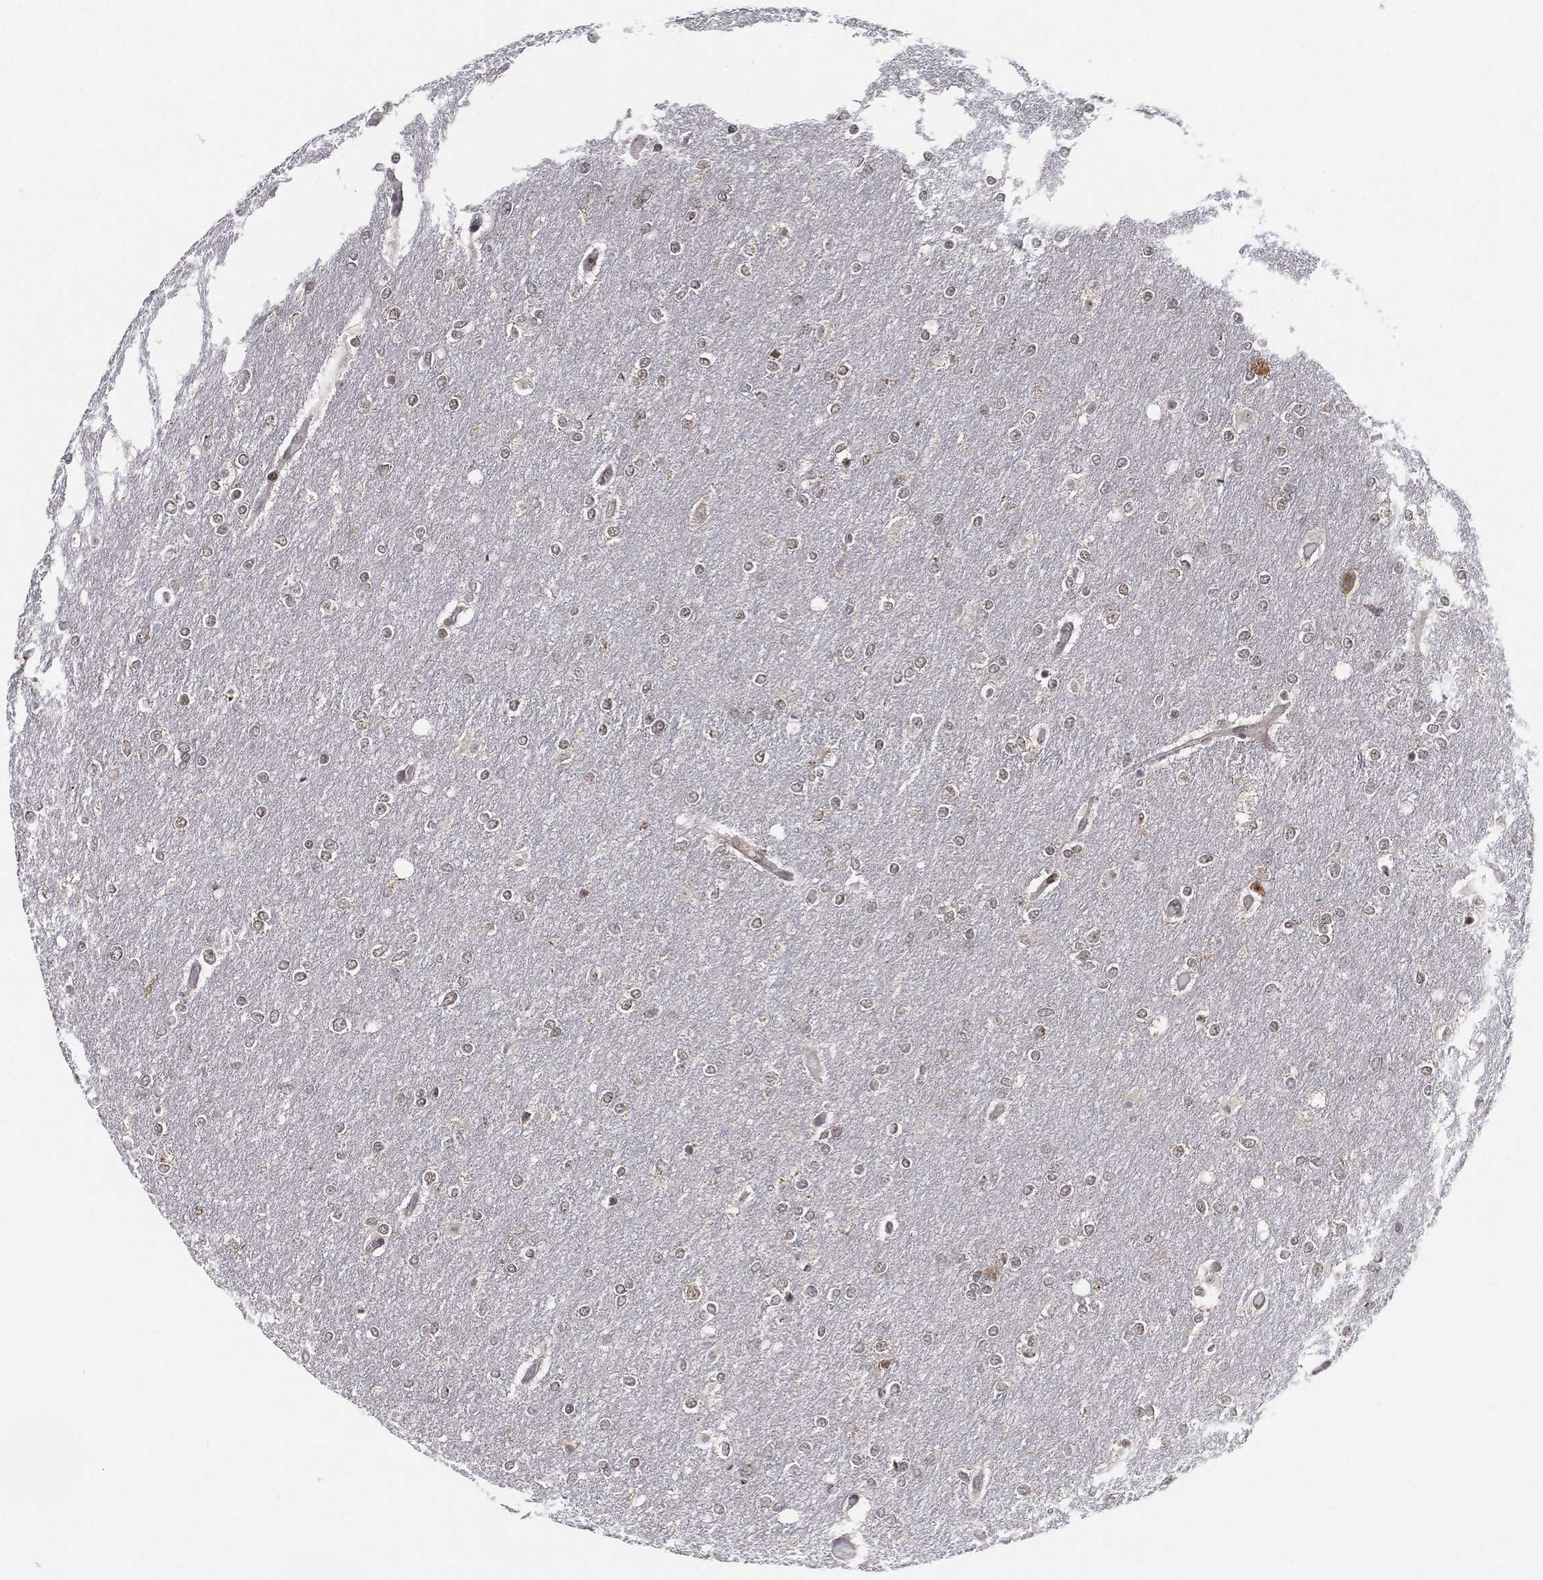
{"staining": {"intensity": "weak", "quantity": "<25%", "location": "cytoplasmic/membranous,nuclear"}, "tissue": "glioma", "cell_type": "Tumor cells", "image_type": "cancer", "snomed": [{"axis": "morphology", "description": "Glioma, malignant, High grade"}, {"axis": "topography", "description": "Brain"}], "caption": "An IHC micrograph of glioma is shown. There is no staining in tumor cells of glioma.", "gene": "TMTC4", "patient": {"sex": "female", "age": 61}}